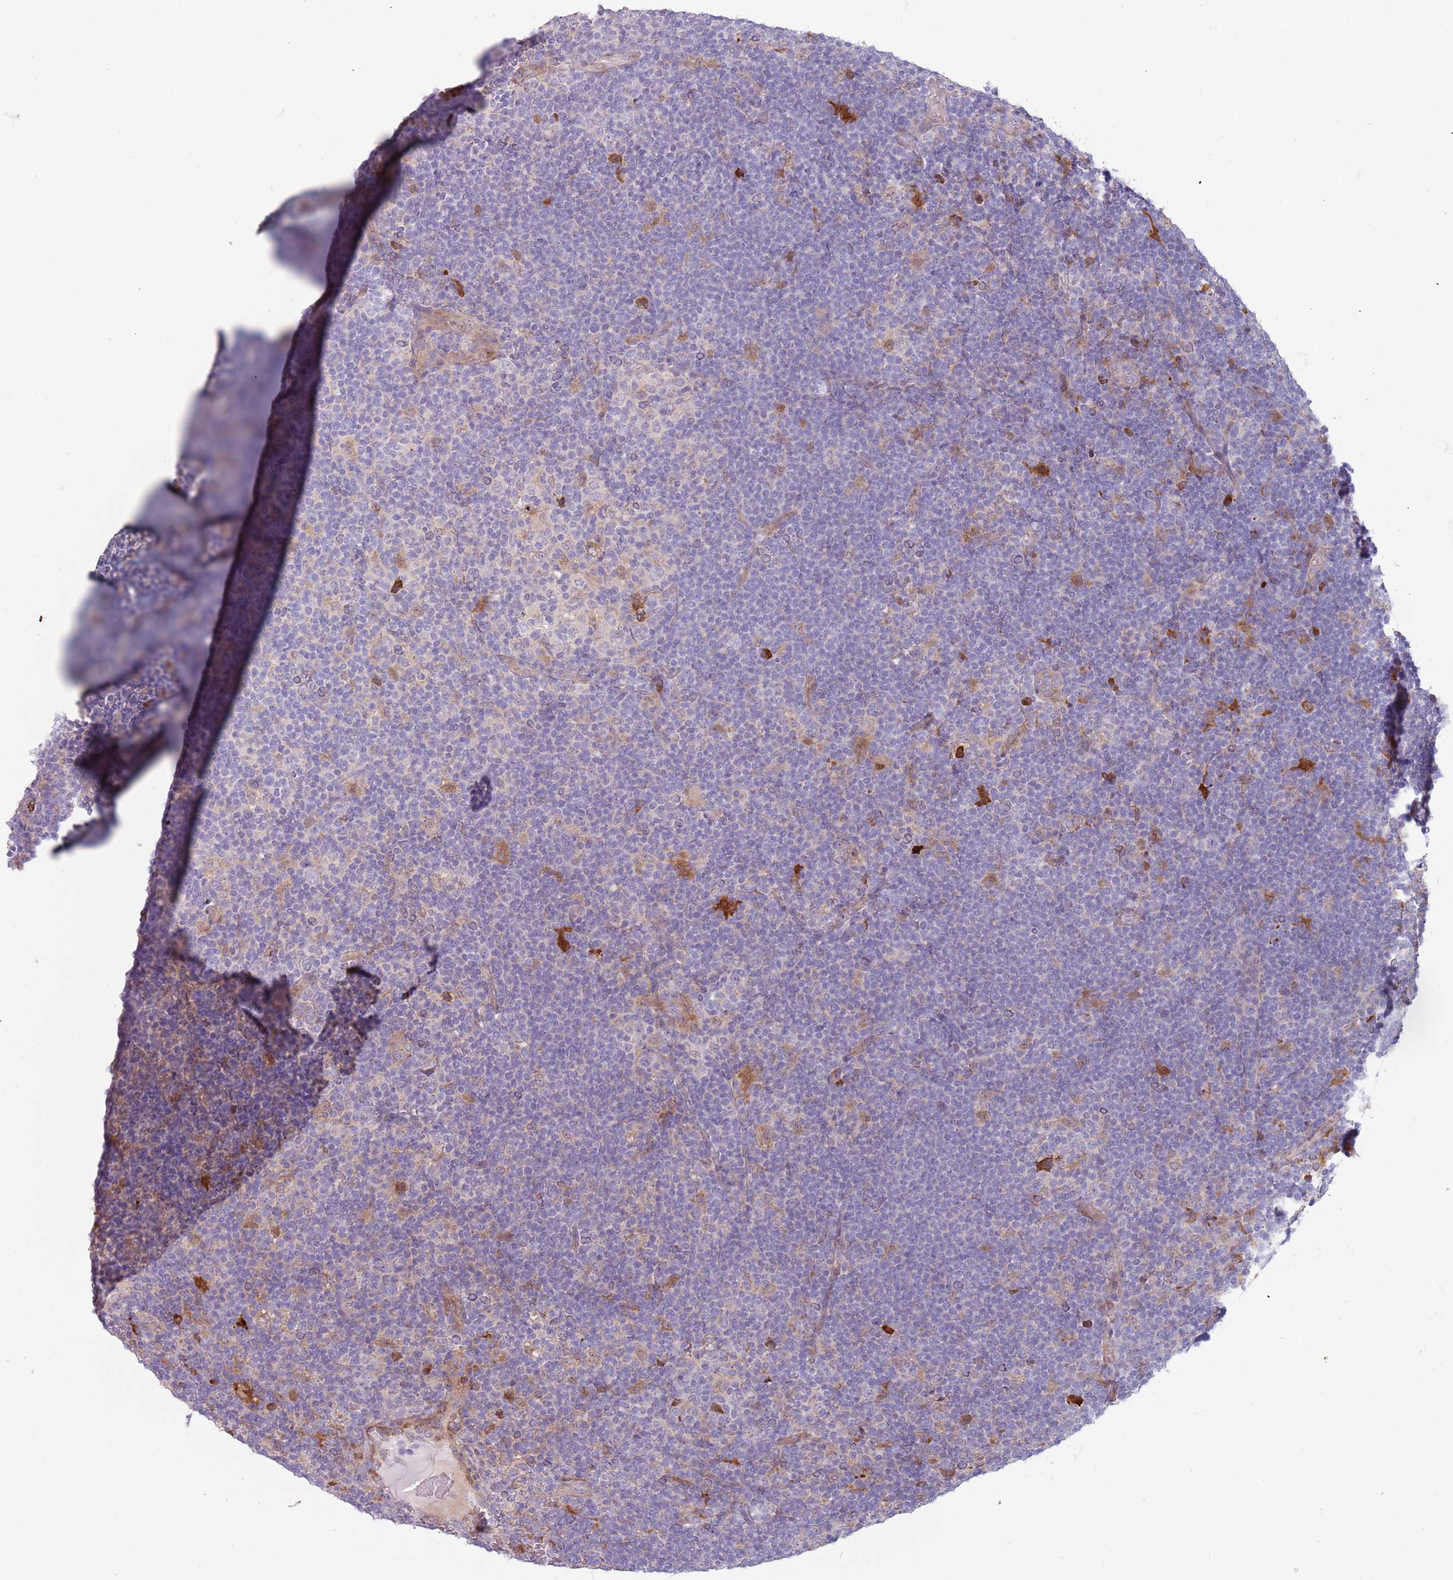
{"staining": {"intensity": "moderate", "quantity": "25%-75%", "location": "cytoplasmic/membranous,nuclear"}, "tissue": "lymphoma", "cell_type": "Tumor cells", "image_type": "cancer", "snomed": [{"axis": "morphology", "description": "Hodgkin's disease, NOS"}, {"axis": "topography", "description": "Lymph node"}], "caption": "The histopathology image shows staining of lymphoma, revealing moderate cytoplasmic/membranous and nuclear protein staining (brown color) within tumor cells.", "gene": "CCDC150", "patient": {"sex": "female", "age": 57}}